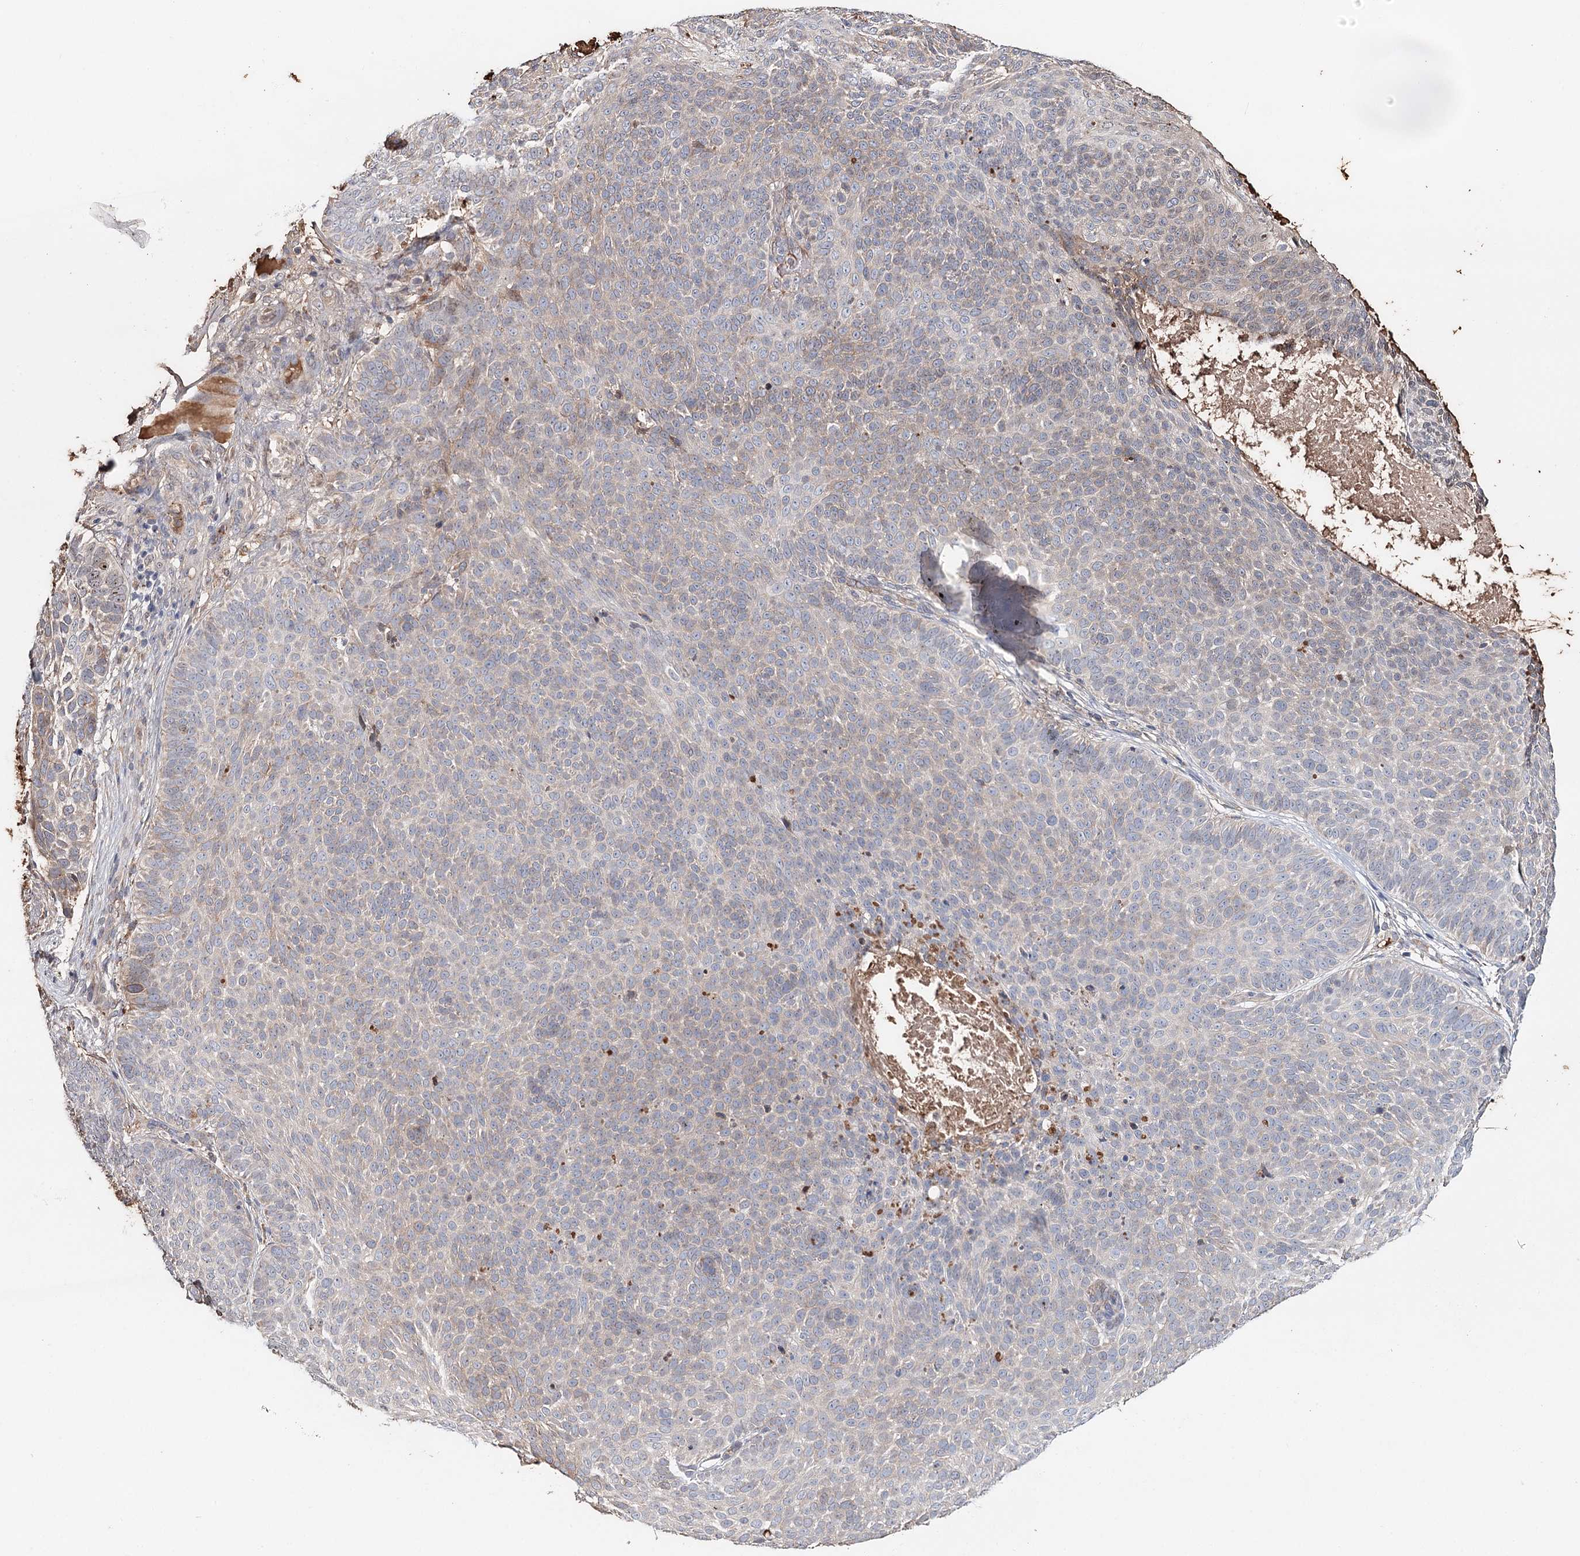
{"staining": {"intensity": "weak", "quantity": "25%-75%", "location": "cytoplasmic/membranous"}, "tissue": "skin cancer", "cell_type": "Tumor cells", "image_type": "cancer", "snomed": [{"axis": "morphology", "description": "Basal cell carcinoma"}, {"axis": "topography", "description": "Skin"}], "caption": "Protein staining of skin cancer (basal cell carcinoma) tissue exhibits weak cytoplasmic/membranous positivity in about 25%-75% of tumor cells.", "gene": "SYVN1", "patient": {"sex": "male", "age": 85}}